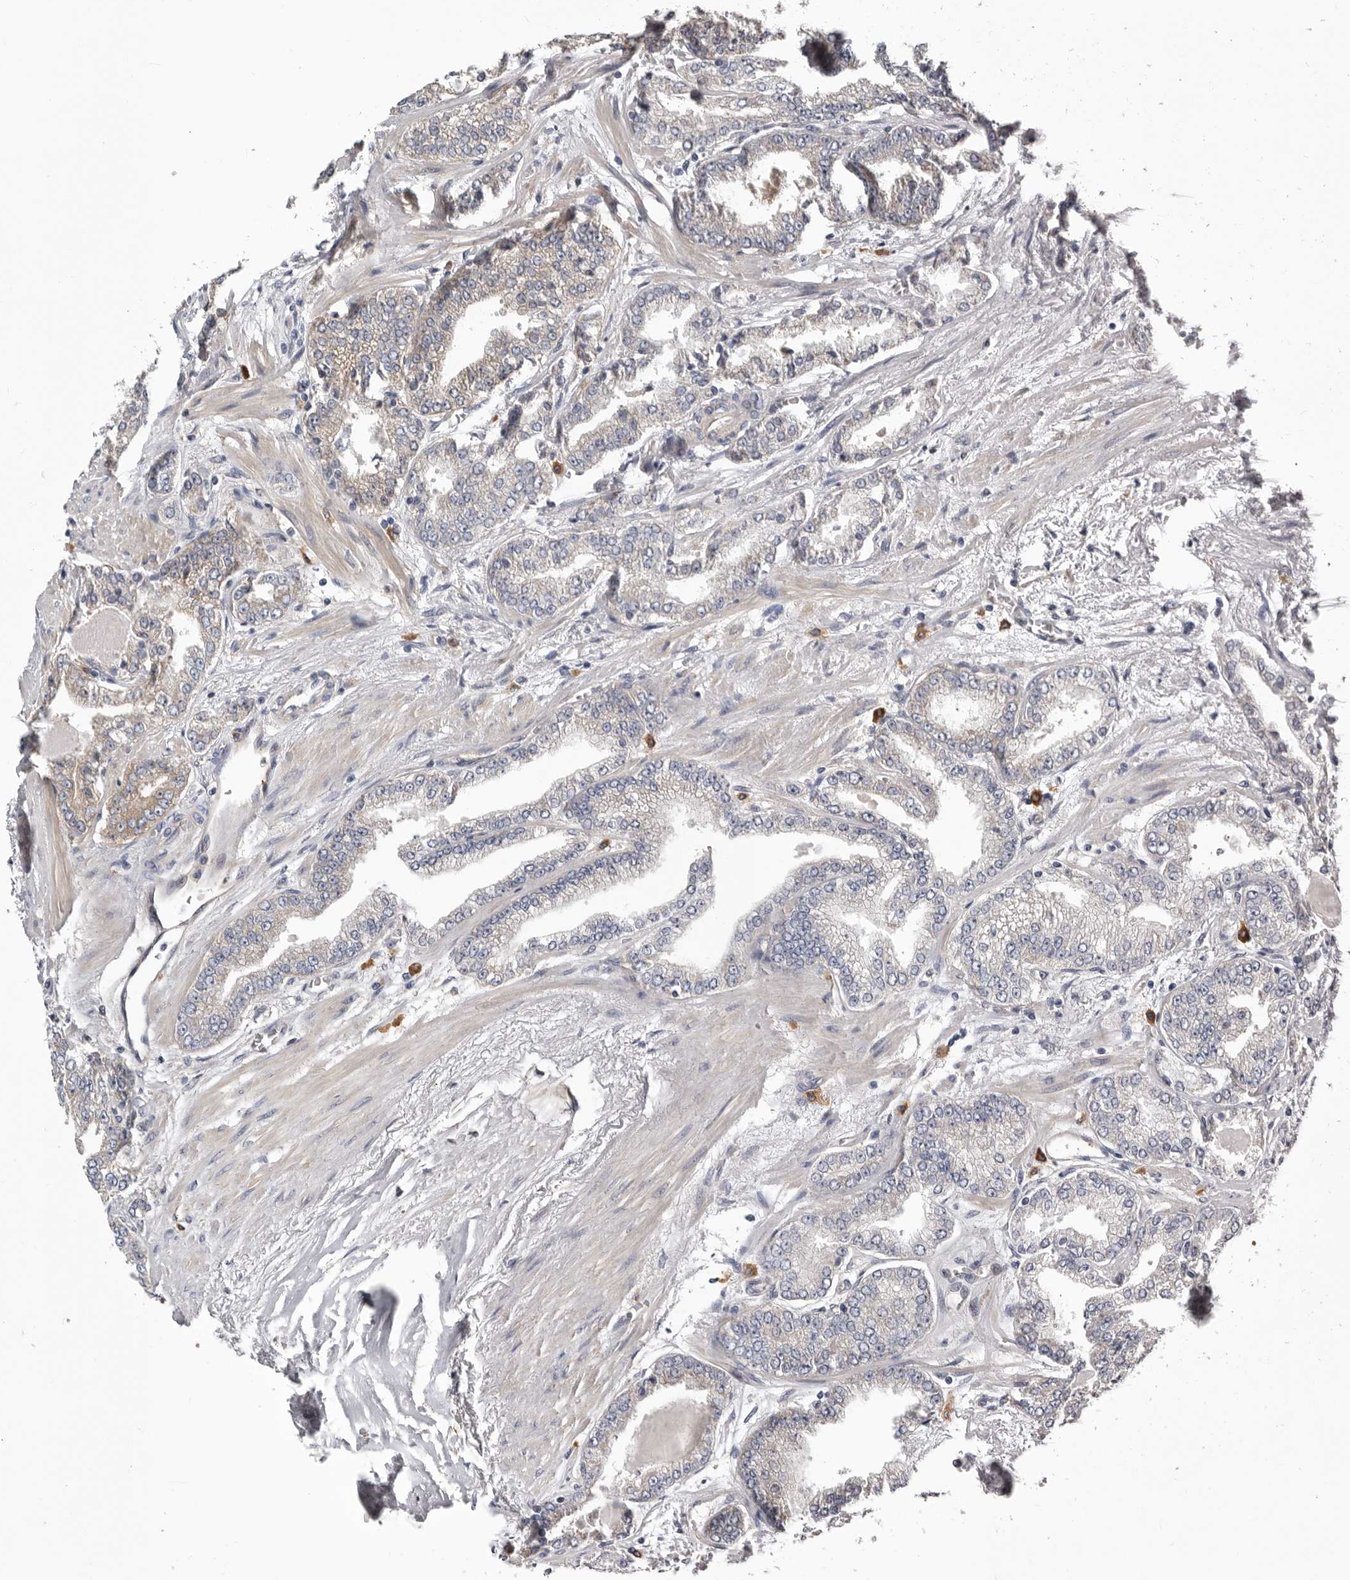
{"staining": {"intensity": "negative", "quantity": "none", "location": "none"}, "tissue": "prostate cancer", "cell_type": "Tumor cells", "image_type": "cancer", "snomed": [{"axis": "morphology", "description": "Adenocarcinoma, High grade"}, {"axis": "topography", "description": "Prostate"}], "caption": "An image of human prostate cancer is negative for staining in tumor cells. (DAB (3,3'-diaminobenzidine) immunohistochemistry (IHC), high magnification).", "gene": "ENAH", "patient": {"sex": "male", "age": 71}}